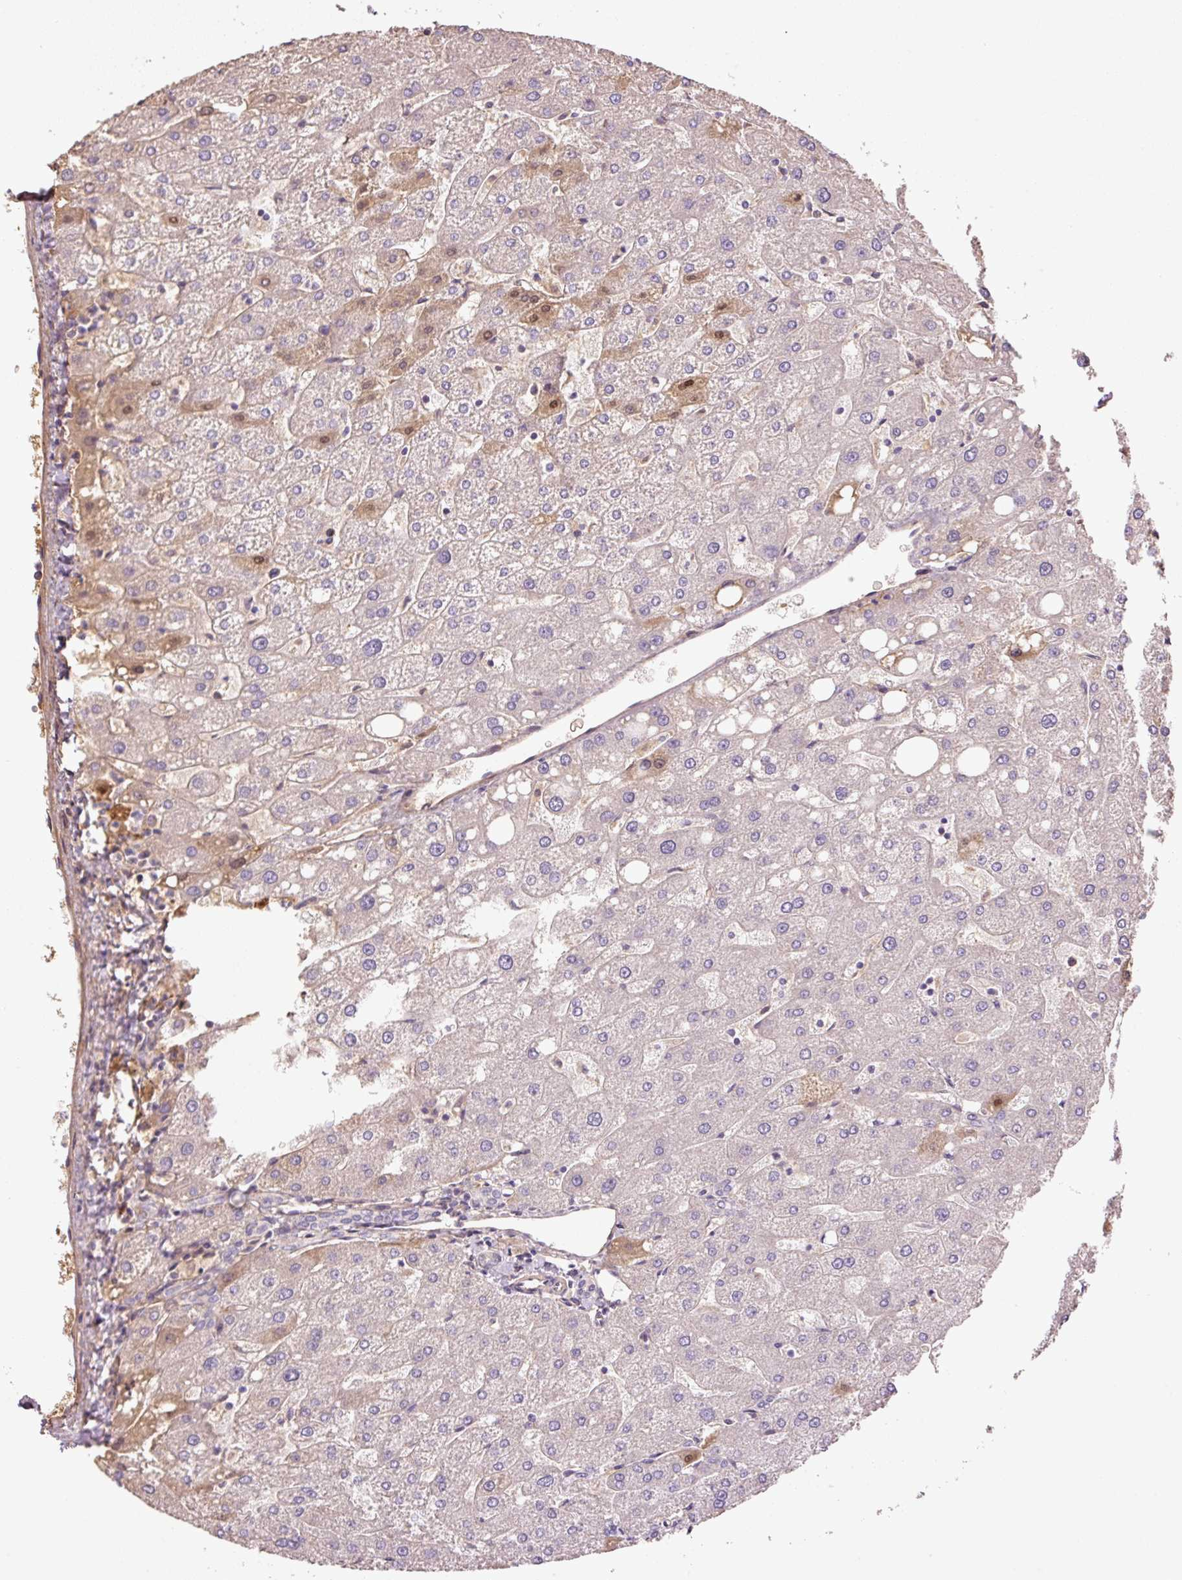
{"staining": {"intensity": "negative", "quantity": "none", "location": "none"}, "tissue": "liver", "cell_type": "Cholangiocytes", "image_type": "normal", "snomed": [{"axis": "morphology", "description": "Normal tissue, NOS"}, {"axis": "topography", "description": "Liver"}], "caption": "DAB immunohistochemical staining of benign liver demonstrates no significant expression in cholangiocytes.", "gene": "NID2", "patient": {"sex": "male", "age": 67}}